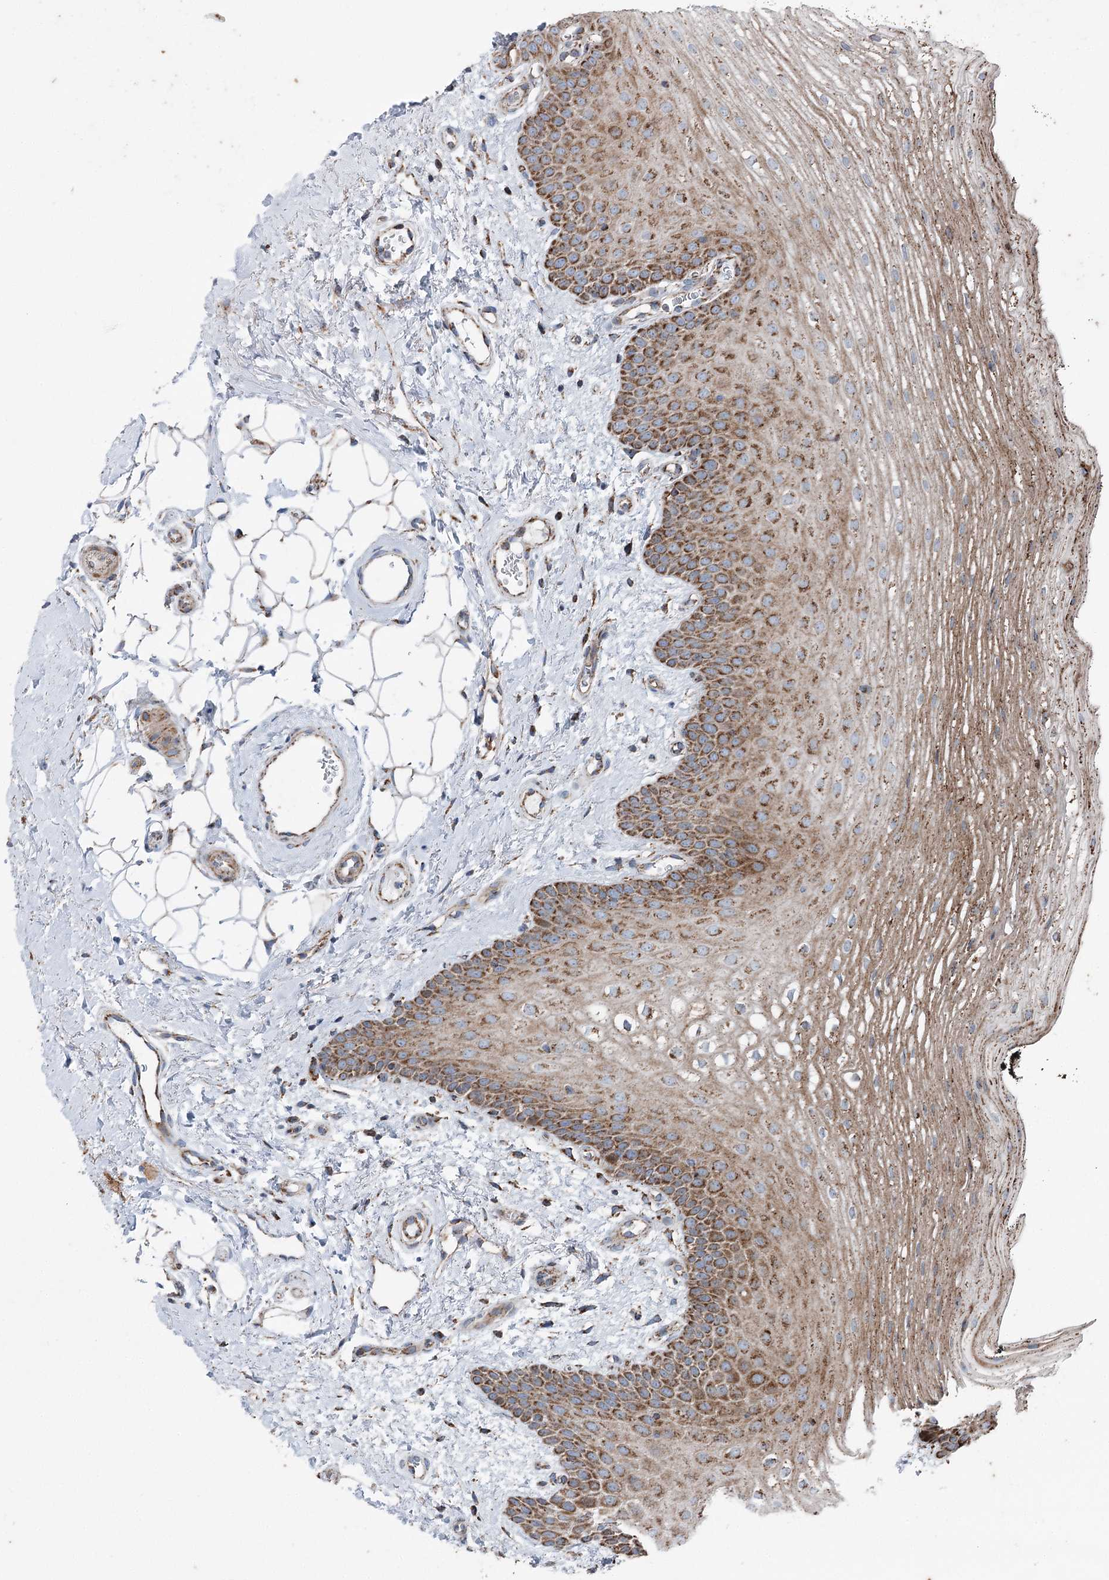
{"staining": {"intensity": "strong", "quantity": ">75%", "location": "cytoplasmic/membranous"}, "tissue": "oral mucosa", "cell_type": "Squamous epithelial cells", "image_type": "normal", "snomed": [{"axis": "morphology", "description": "No evidence of malignacy"}, {"axis": "topography", "description": "Oral tissue"}, {"axis": "topography", "description": "Head-Neck"}], "caption": "The photomicrograph displays staining of benign oral mucosa, revealing strong cytoplasmic/membranous protein expression (brown color) within squamous epithelial cells.", "gene": "UCN3", "patient": {"sex": "male", "age": 68}}